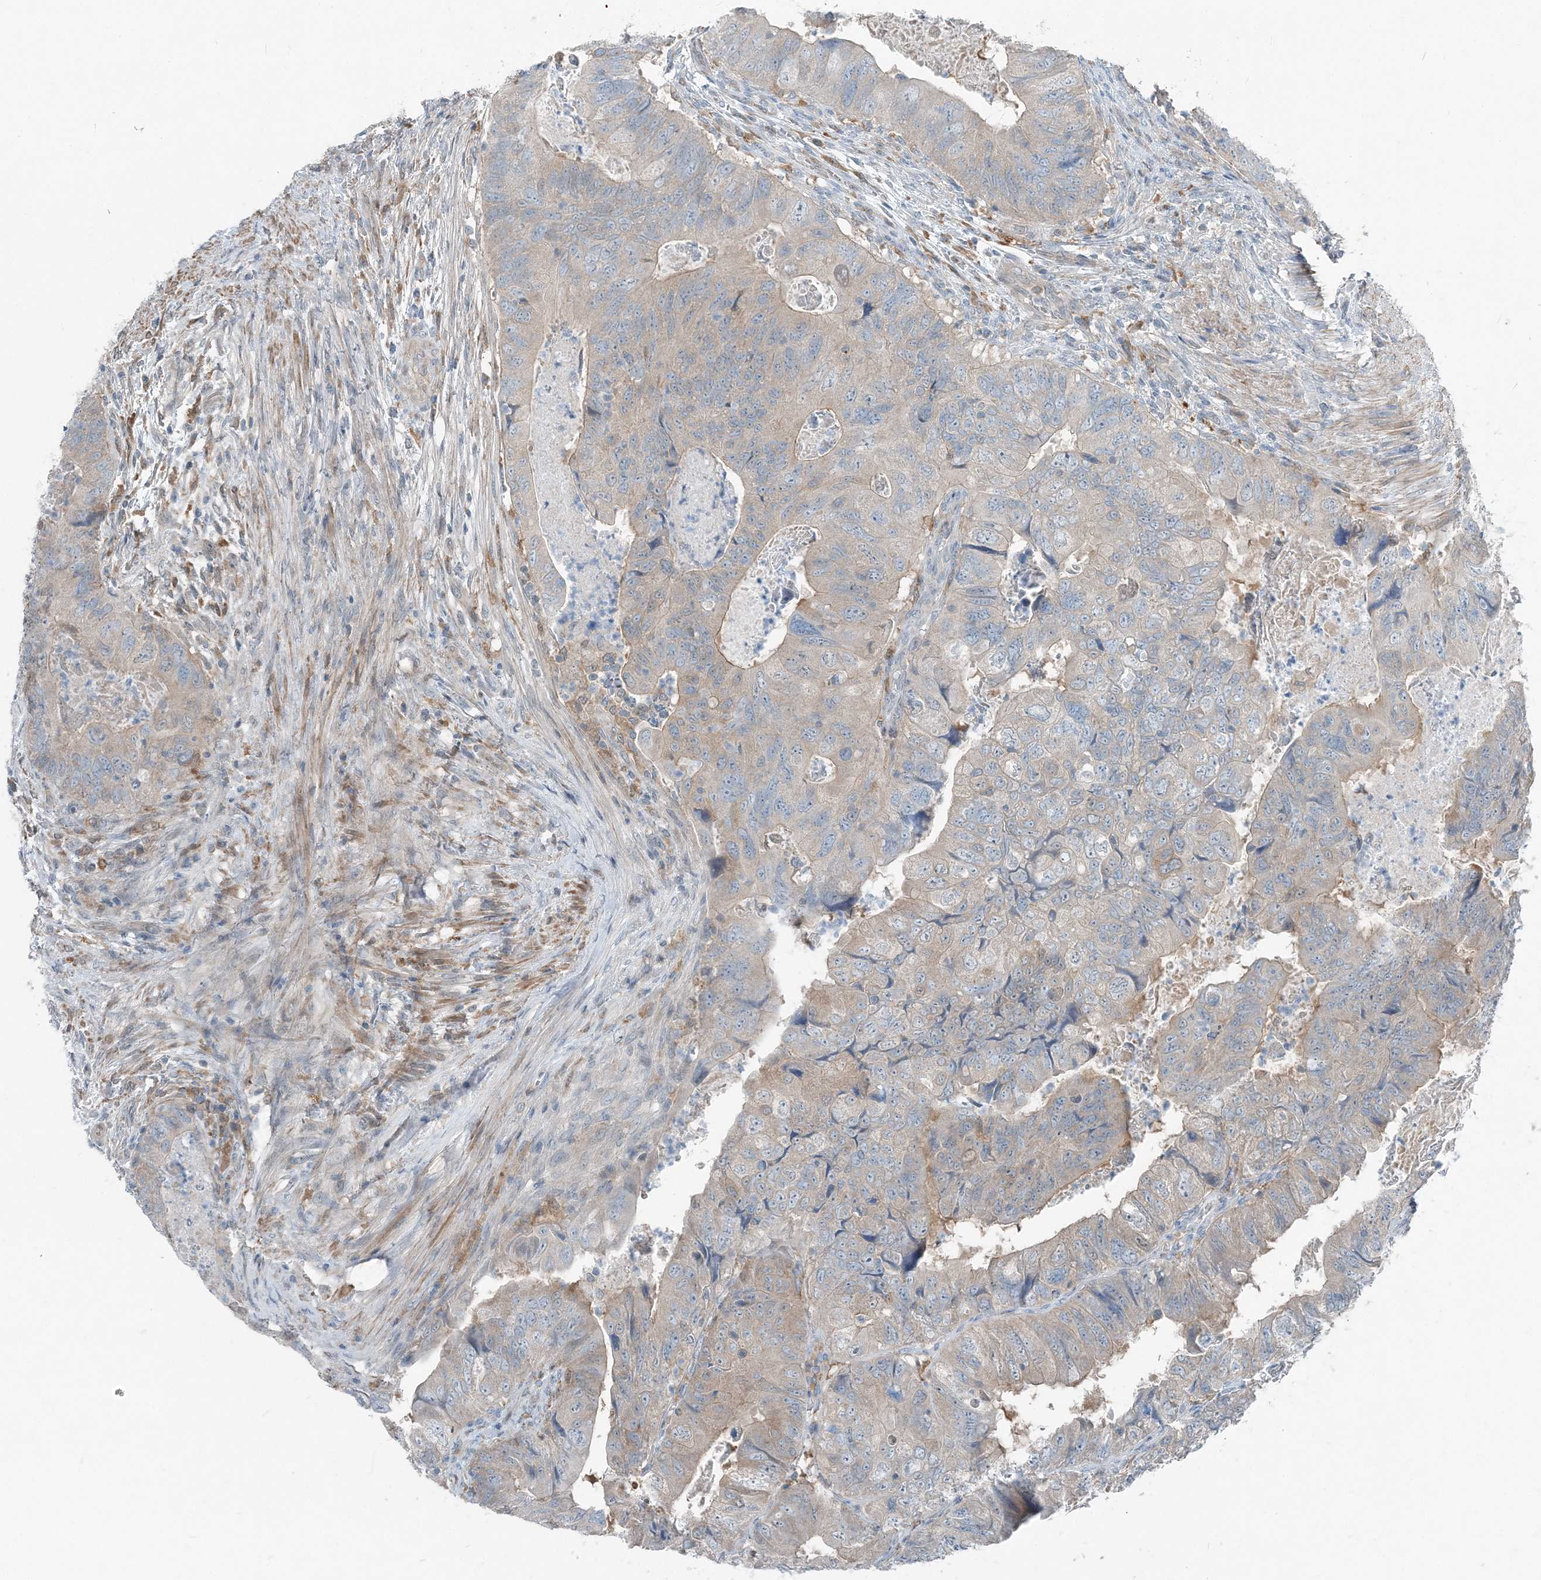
{"staining": {"intensity": "weak", "quantity": "25%-75%", "location": "cytoplasmic/membranous"}, "tissue": "colorectal cancer", "cell_type": "Tumor cells", "image_type": "cancer", "snomed": [{"axis": "morphology", "description": "Adenocarcinoma, NOS"}, {"axis": "topography", "description": "Rectum"}], "caption": "The image demonstrates immunohistochemical staining of colorectal adenocarcinoma. There is weak cytoplasmic/membranous staining is seen in about 25%-75% of tumor cells.", "gene": "ARMH1", "patient": {"sex": "male", "age": 63}}